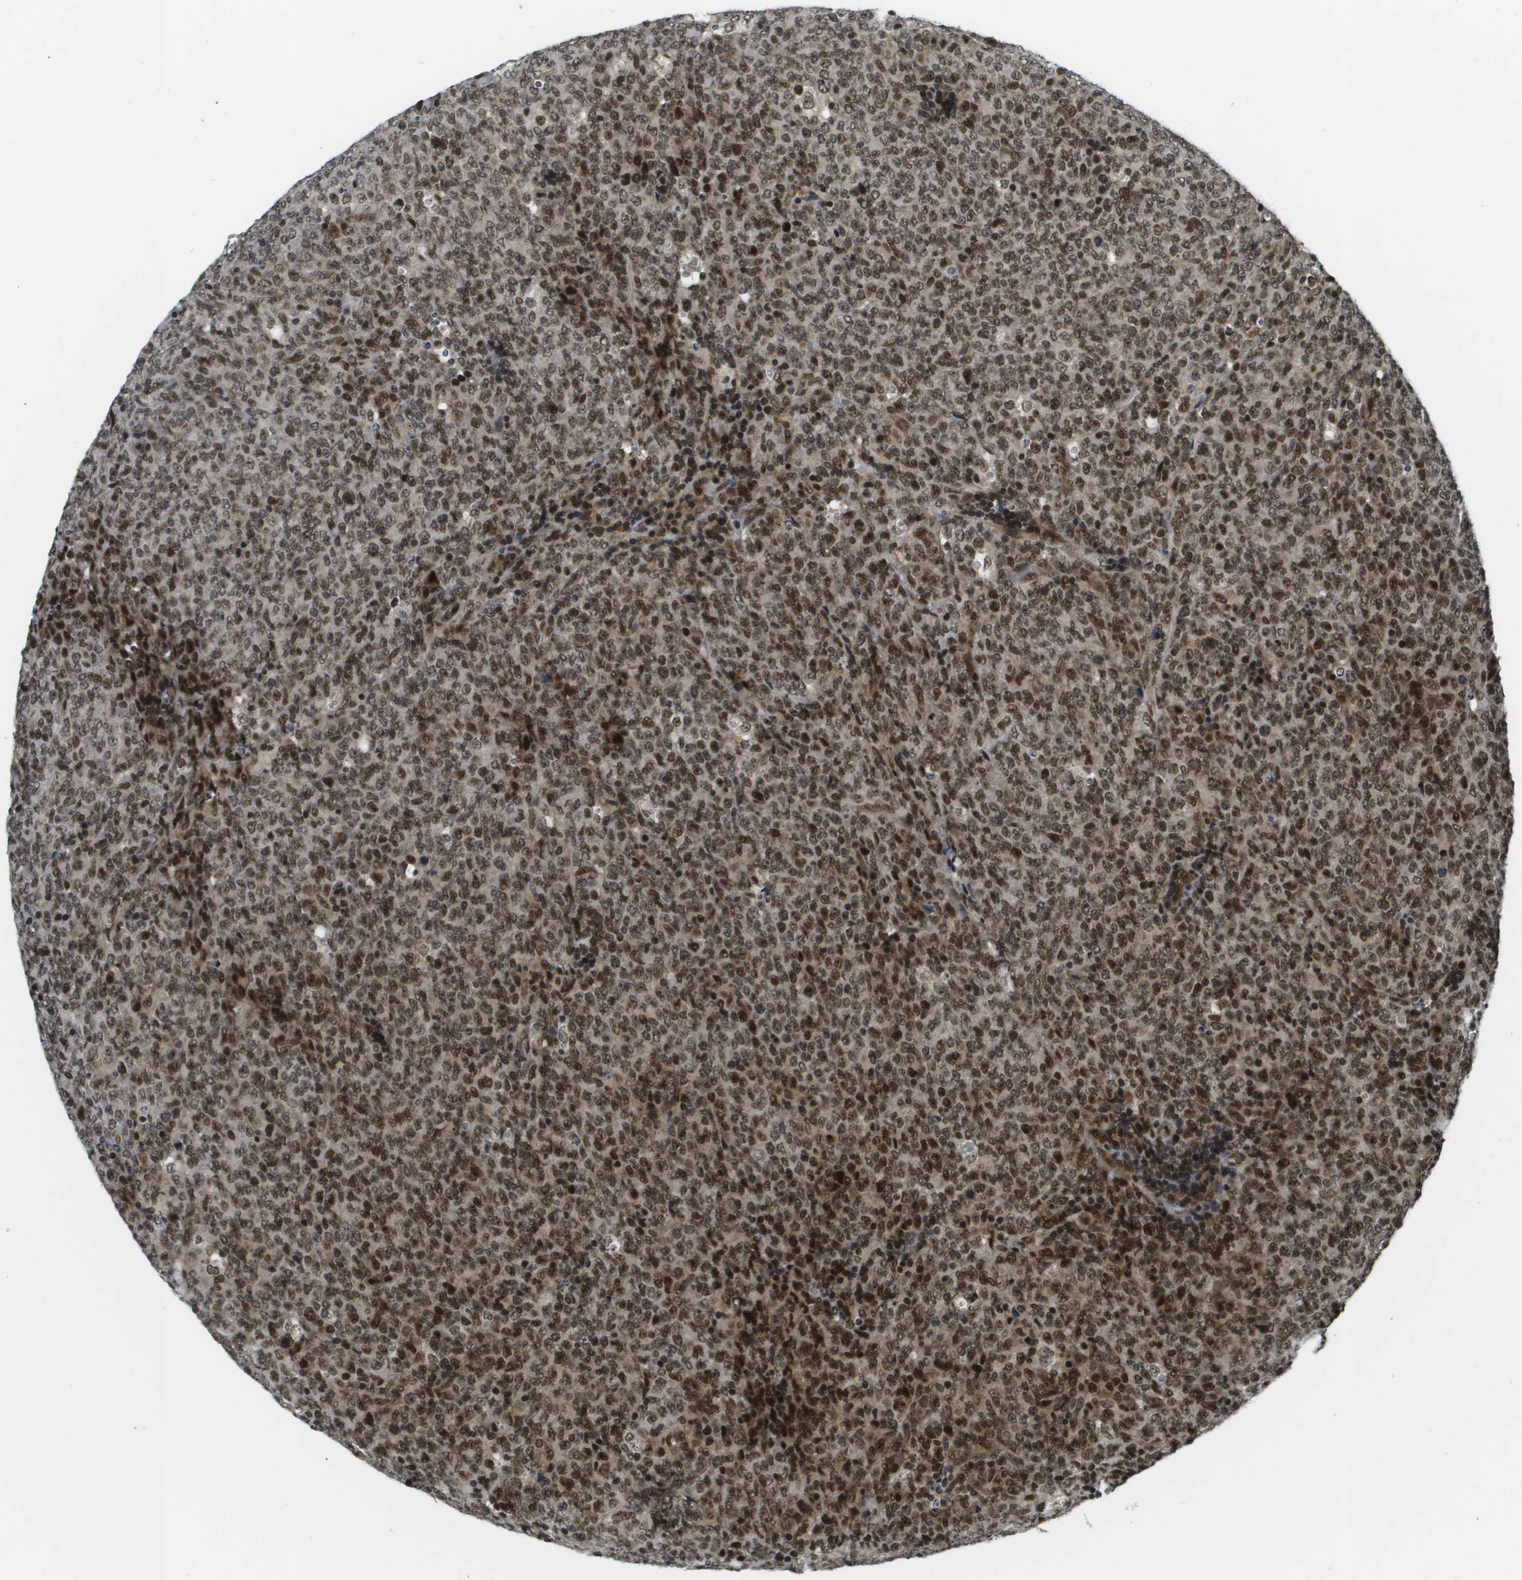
{"staining": {"intensity": "strong", "quantity": ">75%", "location": "cytoplasmic/membranous,nuclear"}, "tissue": "lymphoma", "cell_type": "Tumor cells", "image_type": "cancer", "snomed": [{"axis": "morphology", "description": "Malignant lymphoma, non-Hodgkin's type, High grade"}, {"axis": "topography", "description": "Tonsil"}], "caption": "High-power microscopy captured an IHC histopathology image of lymphoma, revealing strong cytoplasmic/membranous and nuclear positivity in about >75% of tumor cells. (DAB IHC, brown staining for protein, blue staining for nuclei).", "gene": "RECQL4", "patient": {"sex": "female", "age": 36}}